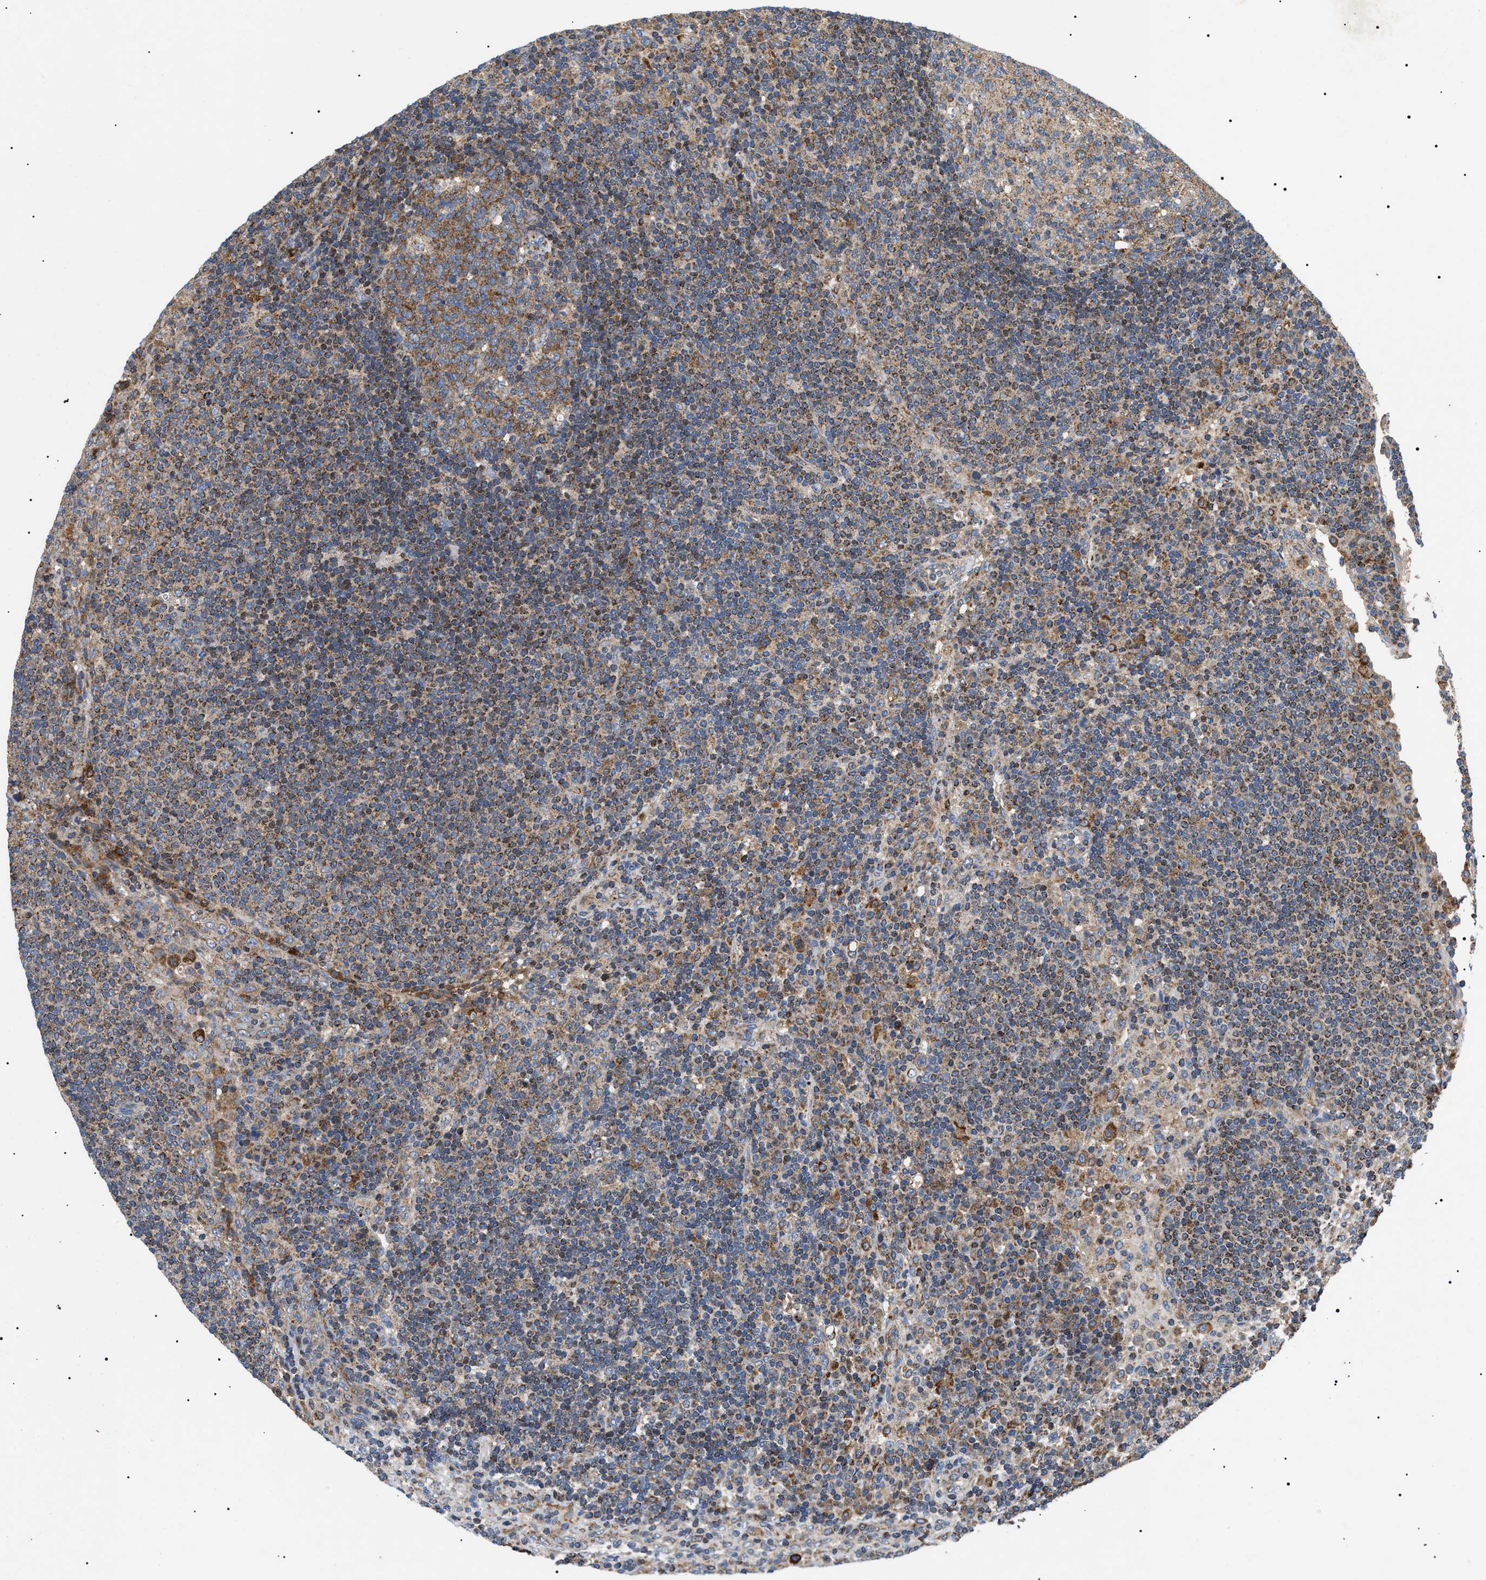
{"staining": {"intensity": "moderate", "quantity": ">75%", "location": "cytoplasmic/membranous"}, "tissue": "lymph node", "cell_type": "Germinal center cells", "image_type": "normal", "snomed": [{"axis": "morphology", "description": "Normal tissue, NOS"}, {"axis": "topography", "description": "Lymph node"}], "caption": "Benign lymph node displays moderate cytoplasmic/membranous expression in about >75% of germinal center cells The staining was performed using DAB (3,3'-diaminobenzidine) to visualize the protein expression in brown, while the nuclei were stained in blue with hematoxylin (Magnification: 20x)..", "gene": "OXSM", "patient": {"sex": "female", "age": 53}}